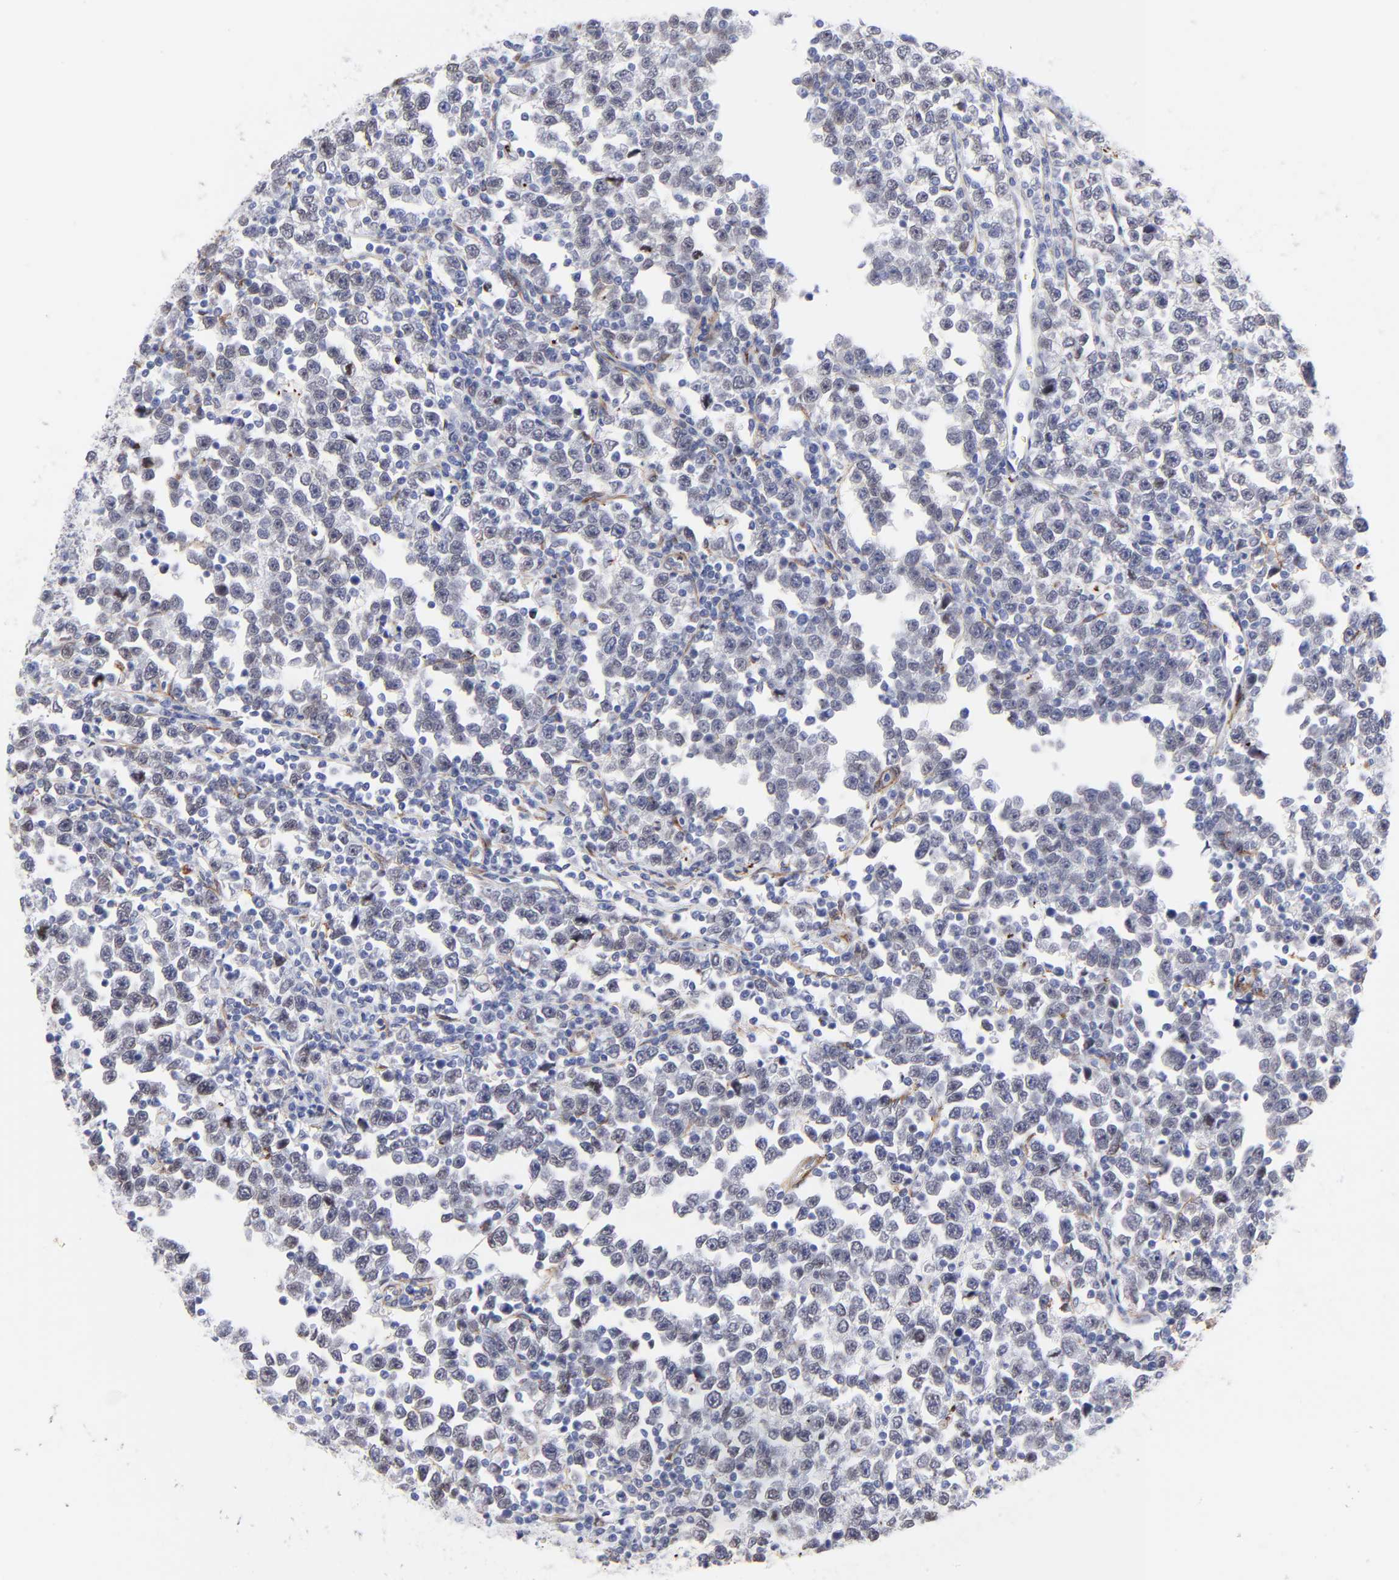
{"staining": {"intensity": "negative", "quantity": "none", "location": "none"}, "tissue": "testis cancer", "cell_type": "Tumor cells", "image_type": "cancer", "snomed": [{"axis": "morphology", "description": "Seminoma, NOS"}, {"axis": "topography", "description": "Testis"}], "caption": "Micrograph shows no protein positivity in tumor cells of testis cancer tissue.", "gene": "PDGFRB", "patient": {"sex": "male", "age": 43}}